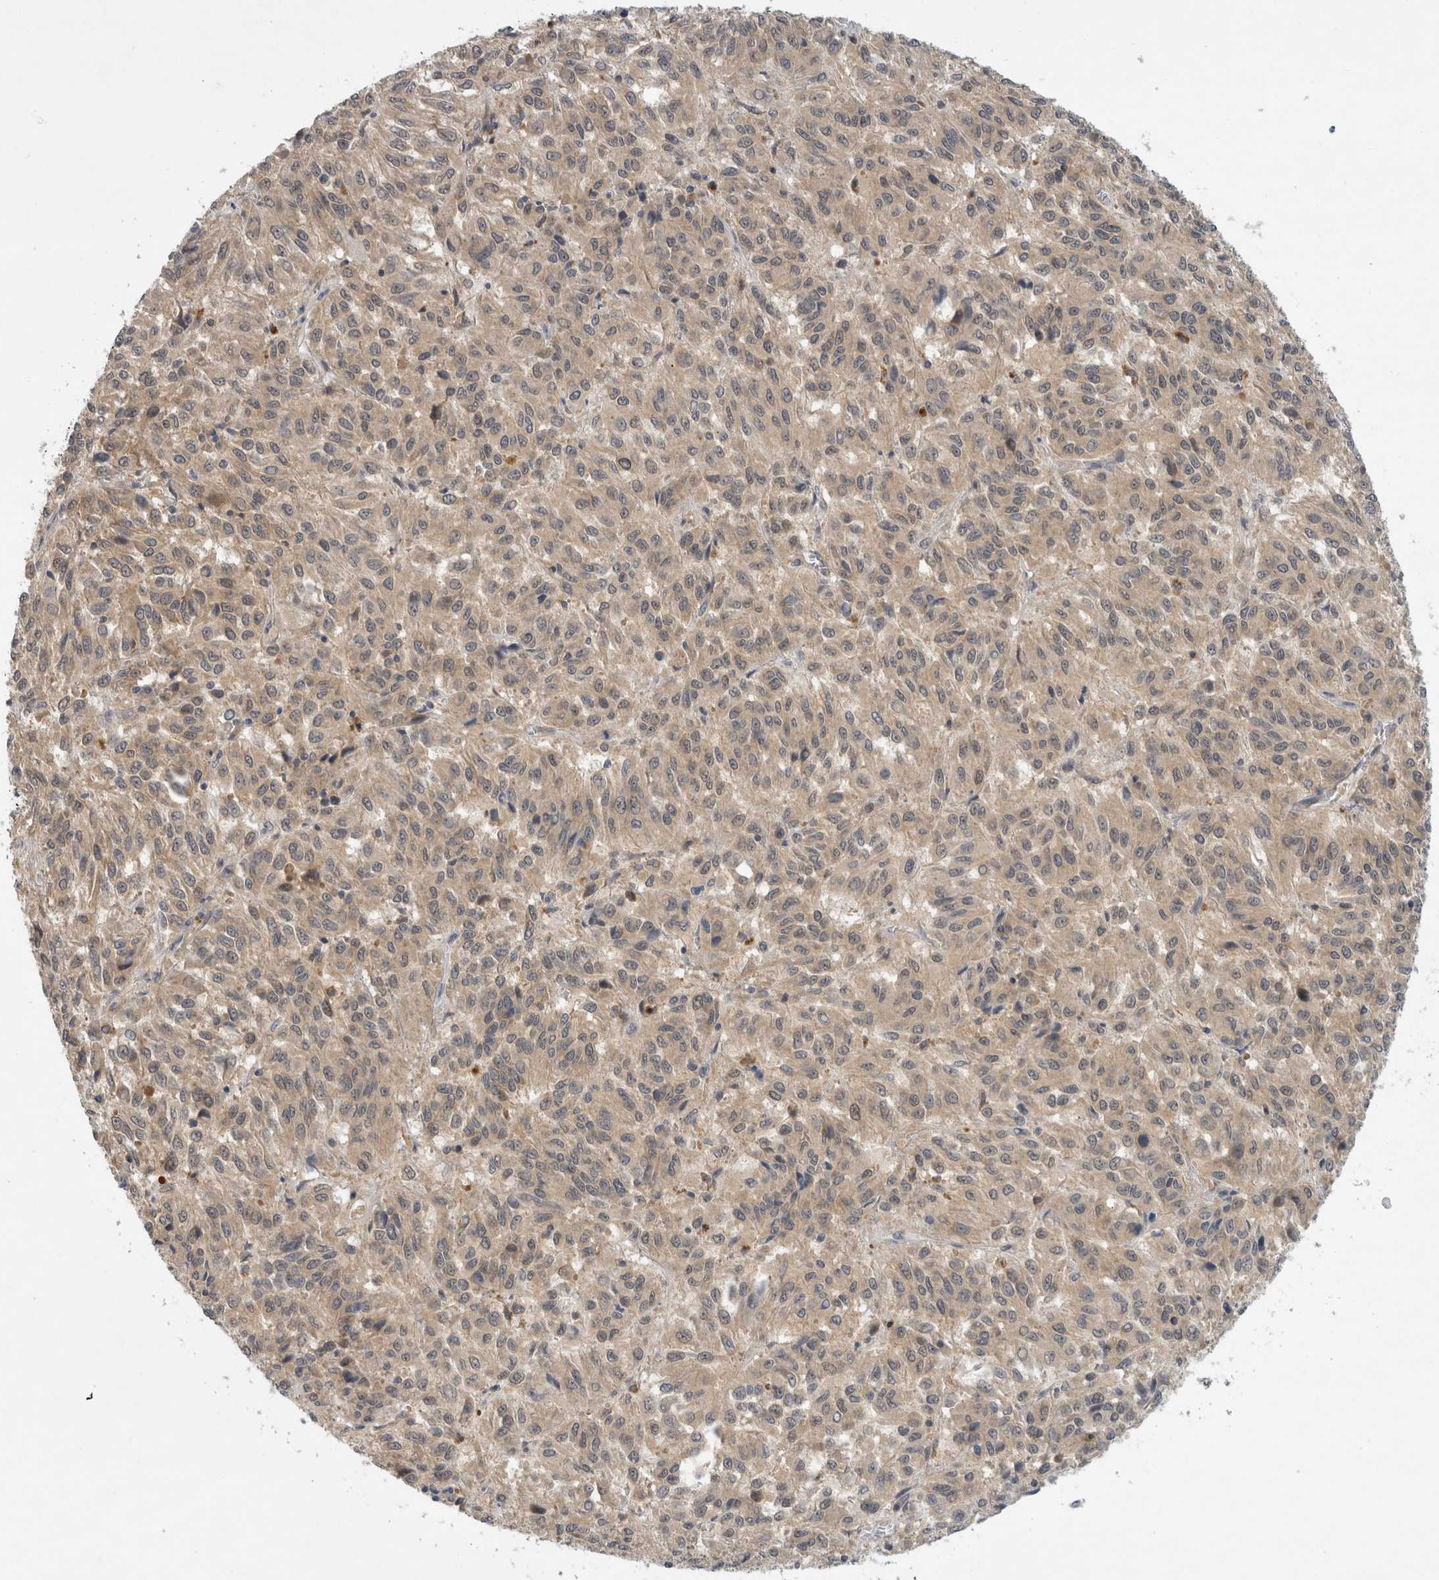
{"staining": {"intensity": "weak", "quantity": ">75%", "location": "cytoplasmic/membranous"}, "tissue": "melanoma", "cell_type": "Tumor cells", "image_type": "cancer", "snomed": [{"axis": "morphology", "description": "Malignant melanoma, Metastatic site"}, {"axis": "topography", "description": "Lung"}], "caption": "Protein analysis of malignant melanoma (metastatic site) tissue exhibits weak cytoplasmic/membranous positivity in approximately >75% of tumor cells.", "gene": "AASDHPPT", "patient": {"sex": "male", "age": 64}}